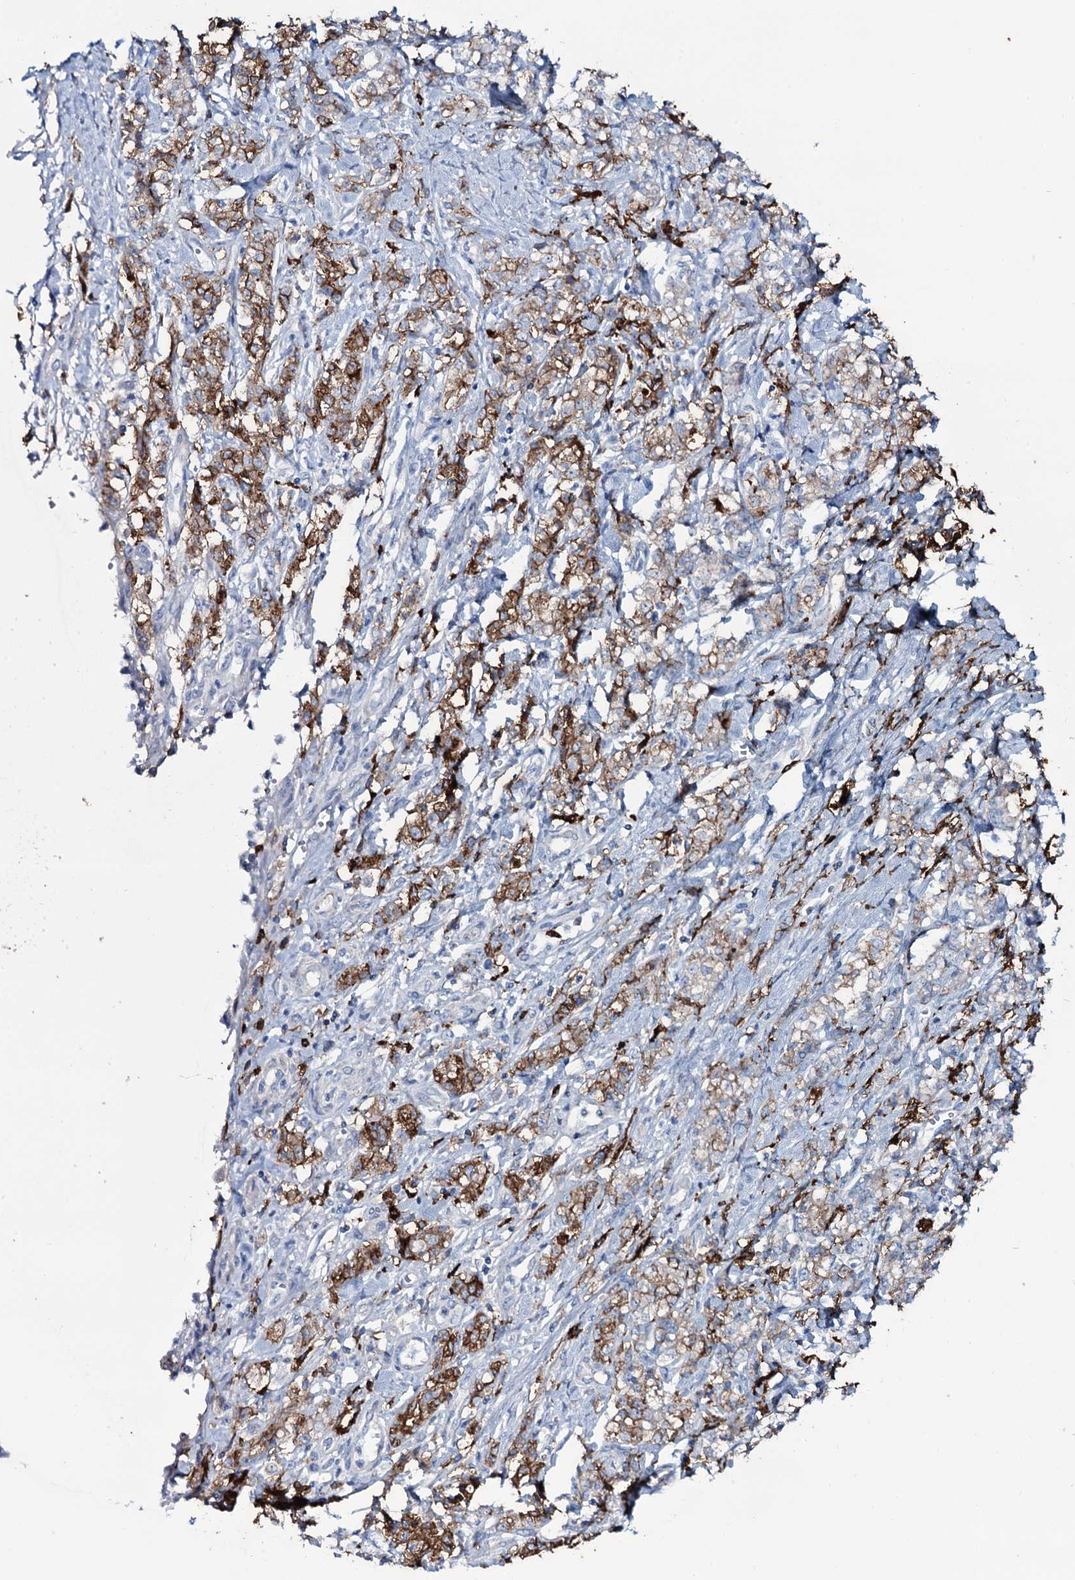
{"staining": {"intensity": "moderate", "quantity": ">75%", "location": "cytoplasmic/membranous"}, "tissue": "stomach cancer", "cell_type": "Tumor cells", "image_type": "cancer", "snomed": [{"axis": "morphology", "description": "Adenocarcinoma, NOS"}, {"axis": "topography", "description": "Stomach"}], "caption": "DAB (3,3'-diaminobenzidine) immunohistochemical staining of human stomach cancer (adenocarcinoma) reveals moderate cytoplasmic/membranous protein expression in about >75% of tumor cells. The staining is performed using DAB (3,3'-diaminobenzidine) brown chromogen to label protein expression. The nuclei are counter-stained blue using hematoxylin.", "gene": "OSBPL2", "patient": {"sex": "female", "age": 76}}